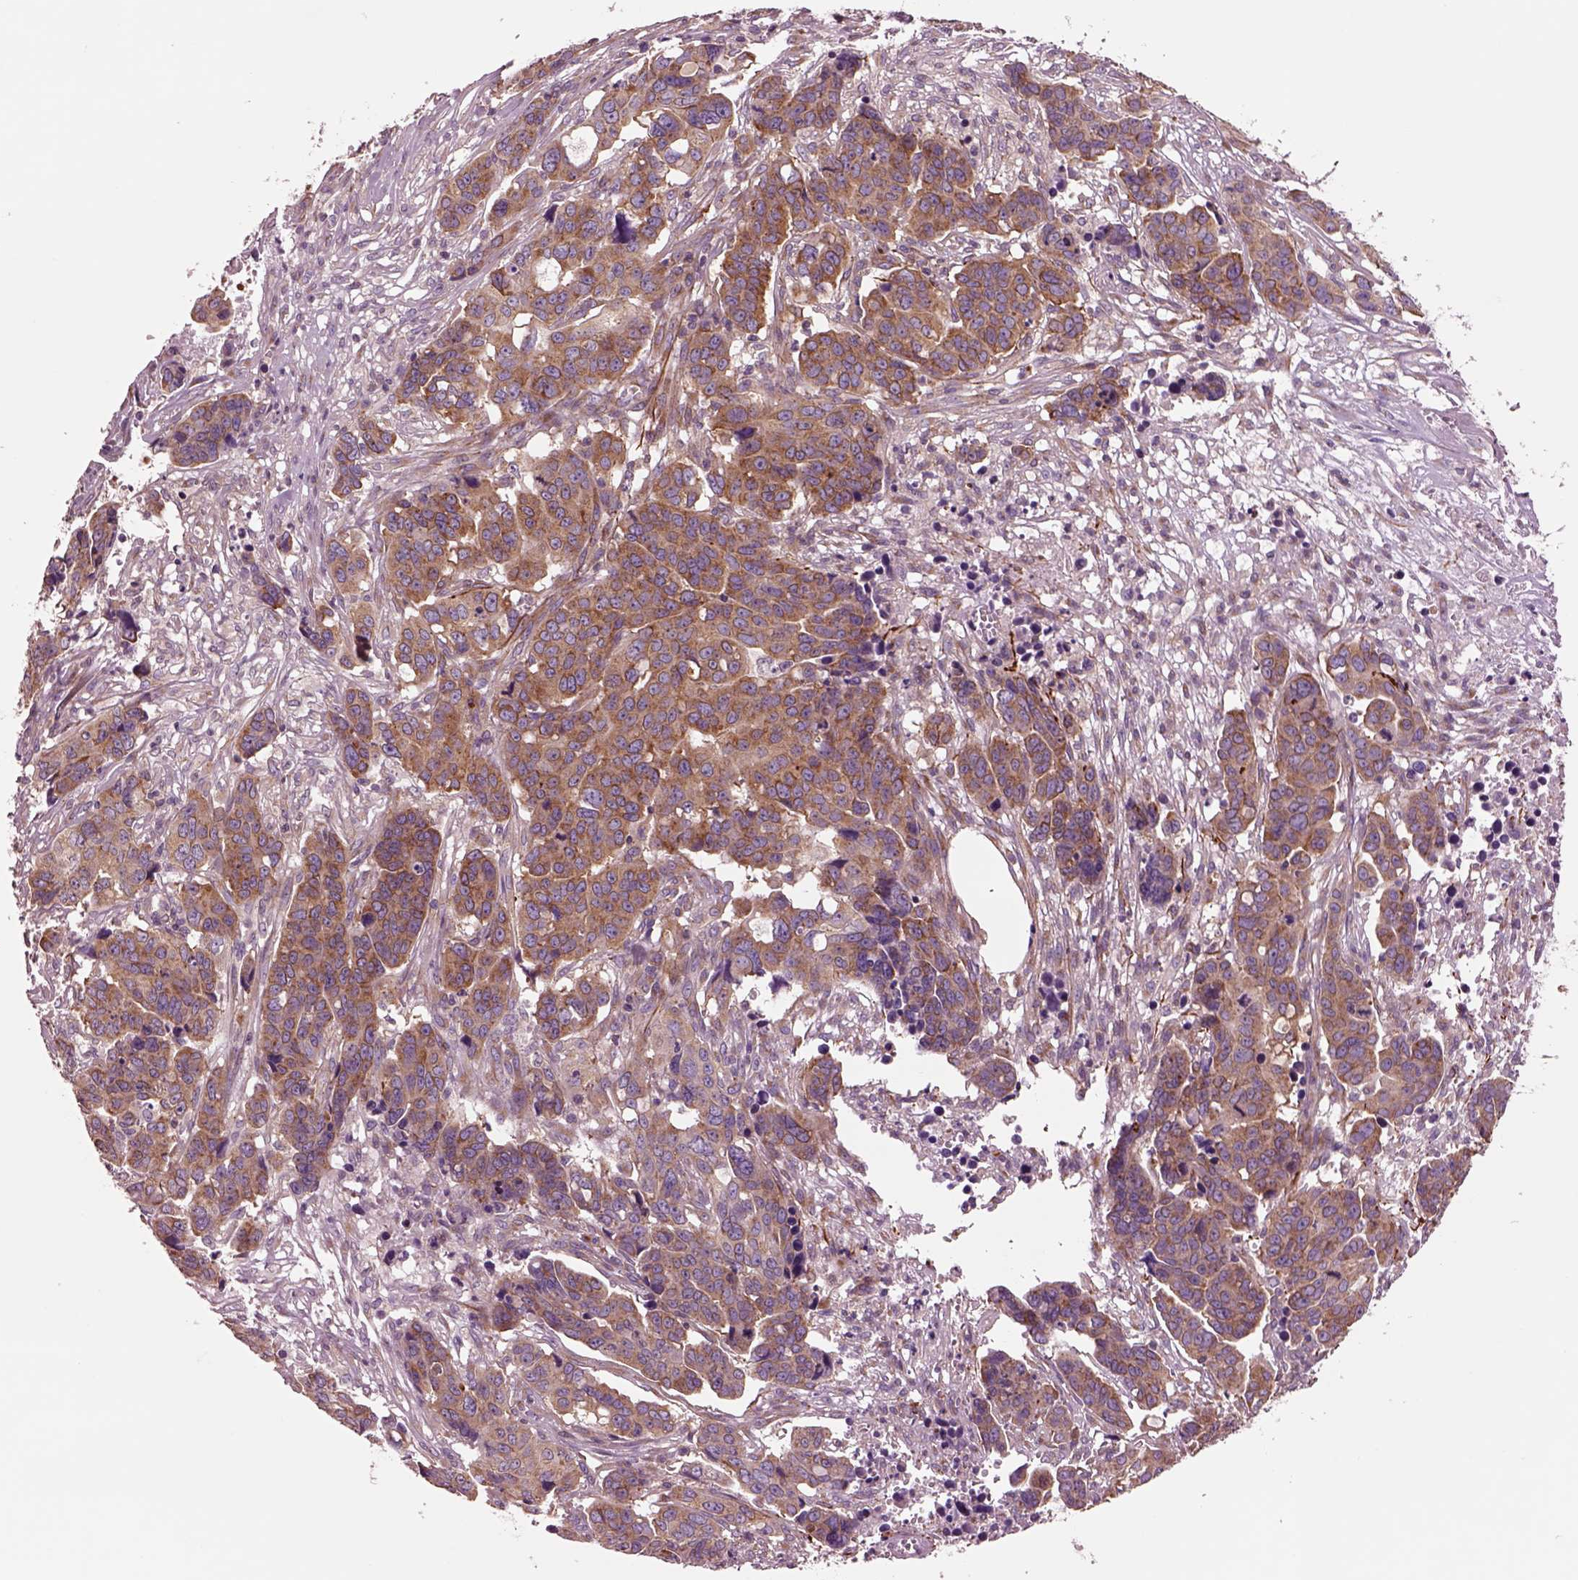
{"staining": {"intensity": "strong", "quantity": ">75%", "location": "cytoplasmic/membranous"}, "tissue": "ovarian cancer", "cell_type": "Tumor cells", "image_type": "cancer", "snomed": [{"axis": "morphology", "description": "Carcinoma, endometroid"}, {"axis": "topography", "description": "Ovary"}], "caption": "A brown stain highlights strong cytoplasmic/membranous positivity of a protein in ovarian cancer tumor cells. (Stains: DAB (3,3'-diaminobenzidine) in brown, nuclei in blue, Microscopy: brightfield microscopy at high magnification).", "gene": "SEC23A", "patient": {"sex": "female", "age": 78}}